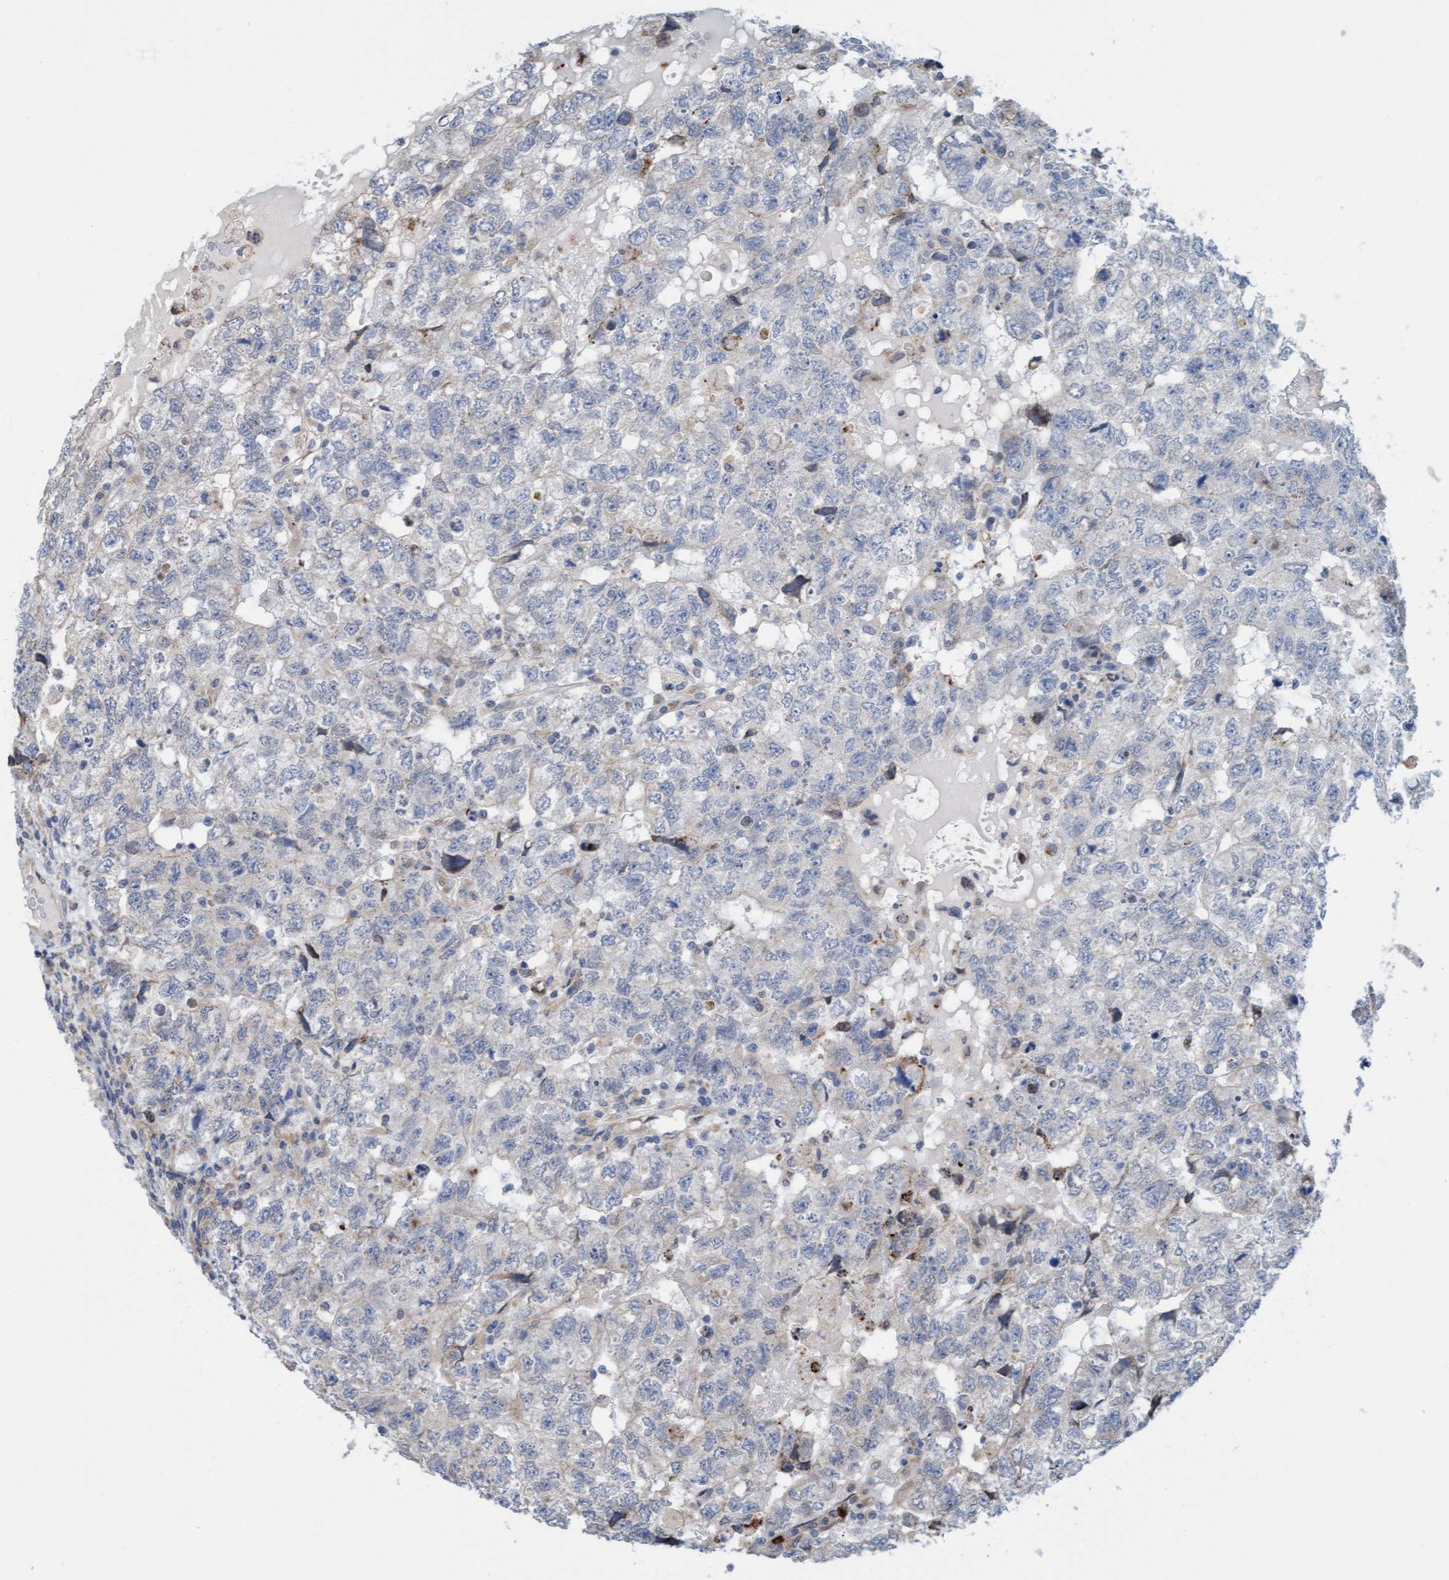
{"staining": {"intensity": "weak", "quantity": "<25%", "location": "cytoplasmic/membranous"}, "tissue": "testis cancer", "cell_type": "Tumor cells", "image_type": "cancer", "snomed": [{"axis": "morphology", "description": "Carcinoma, Embryonal, NOS"}, {"axis": "topography", "description": "Testis"}], "caption": "Immunohistochemistry of testis cancer (embryonal carcinoma) displays no positivity in tumor cells.", "gene": "MMP8", "patient": {"sex": "male", "age": 36}}